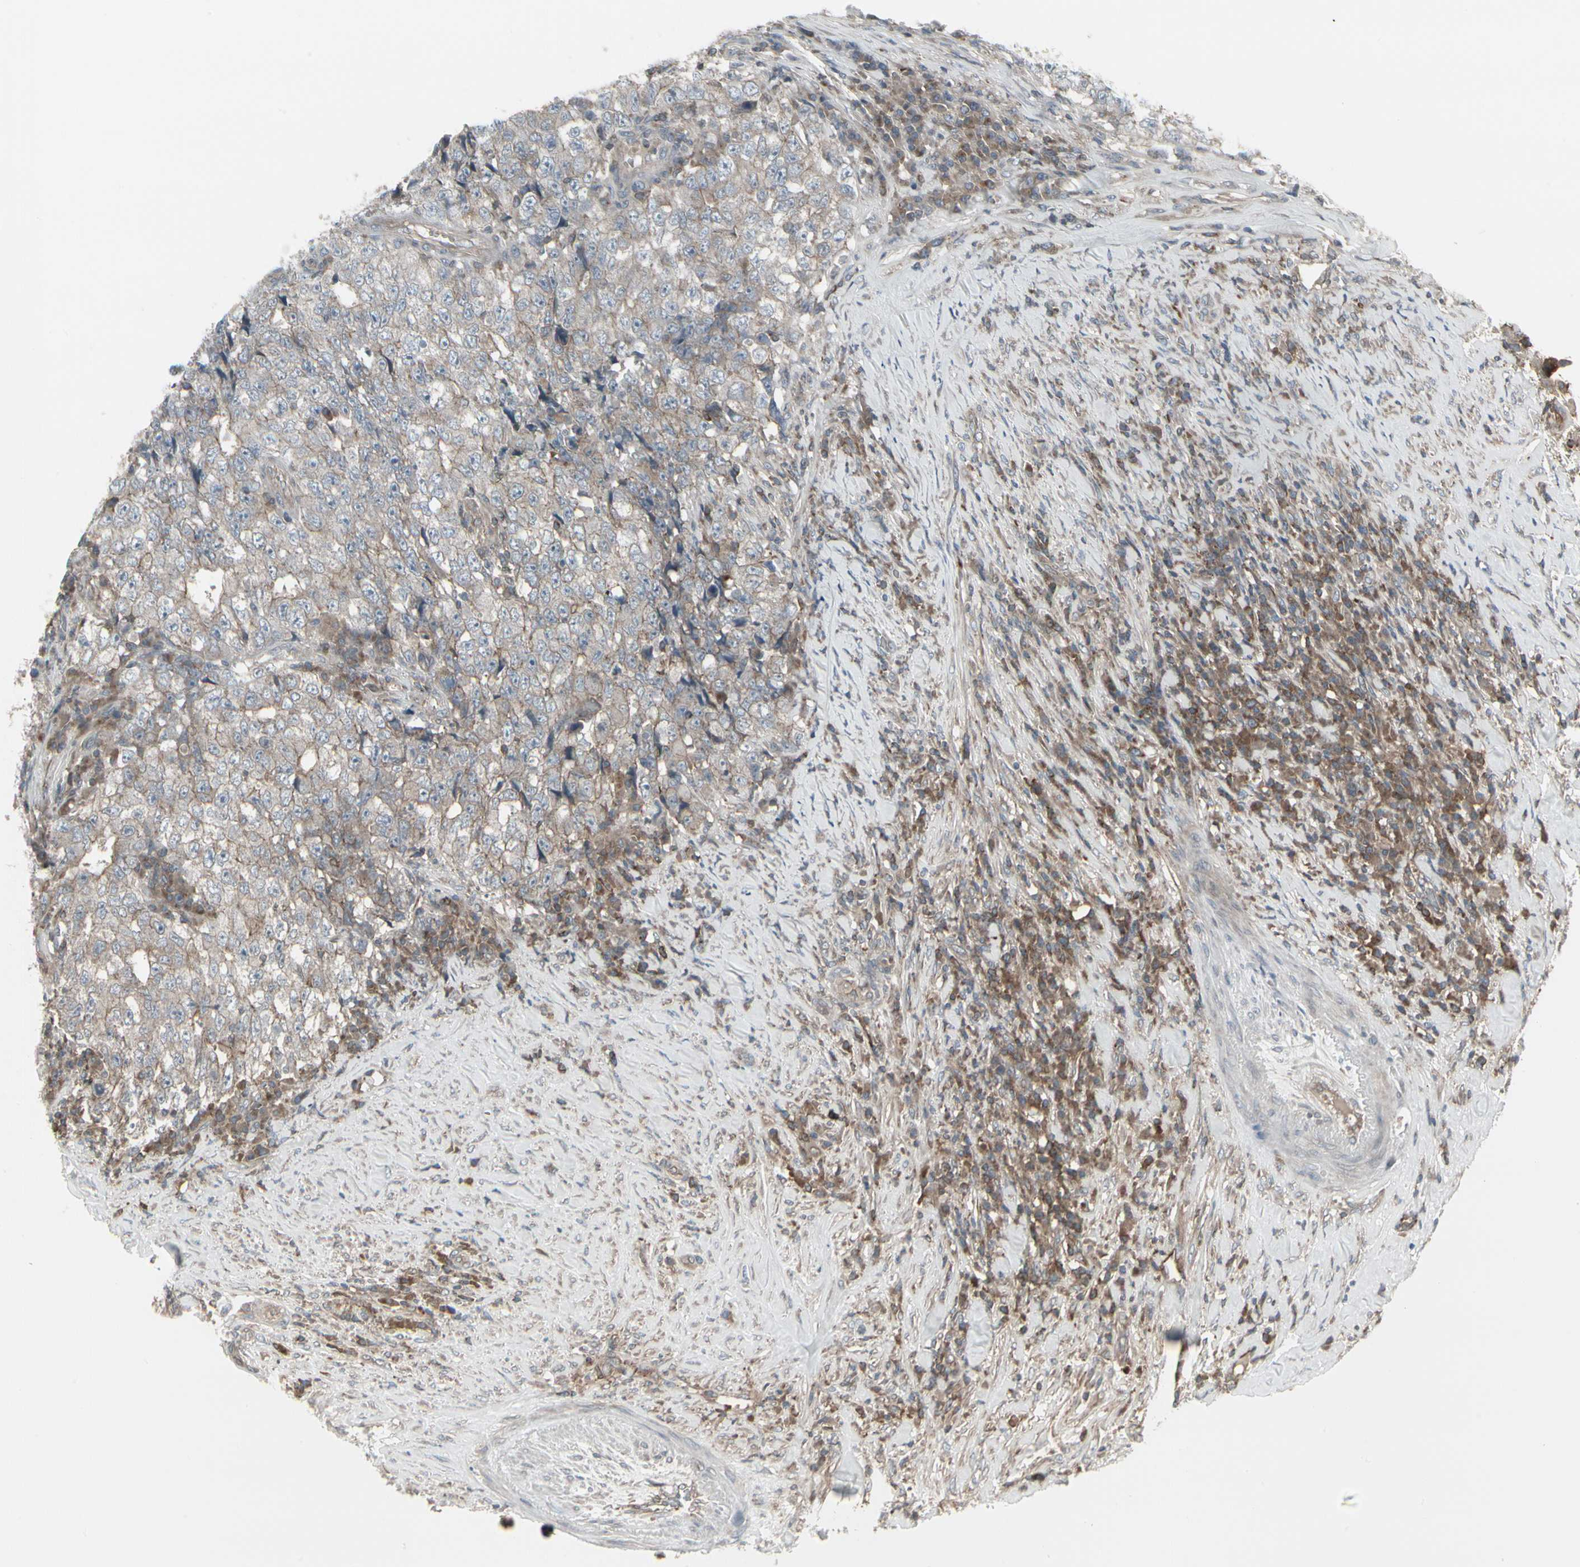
{"staining": {"intensity": "moderate", "quantity": ">75%", "location": "cytoplasmic/membranous"}, "tissue": "testis cancer", "cell_type": "Tumor cells", "image_type": "cancer", "snomed": [{"axis": "morphology", "description": "Necrosis, NOS"}, {"axis": "morphology", "description": "Carcinoma, Embryonal, NOS"}, {"axis": "topography", "description": "Testis"}], "caption": "Moderate cytoplasmic/membranous protein expression is seen in about >75% of tumor cells in testis cancer.", "gene": "EPS15", "patient": {"sex": "male", "age": 19}}